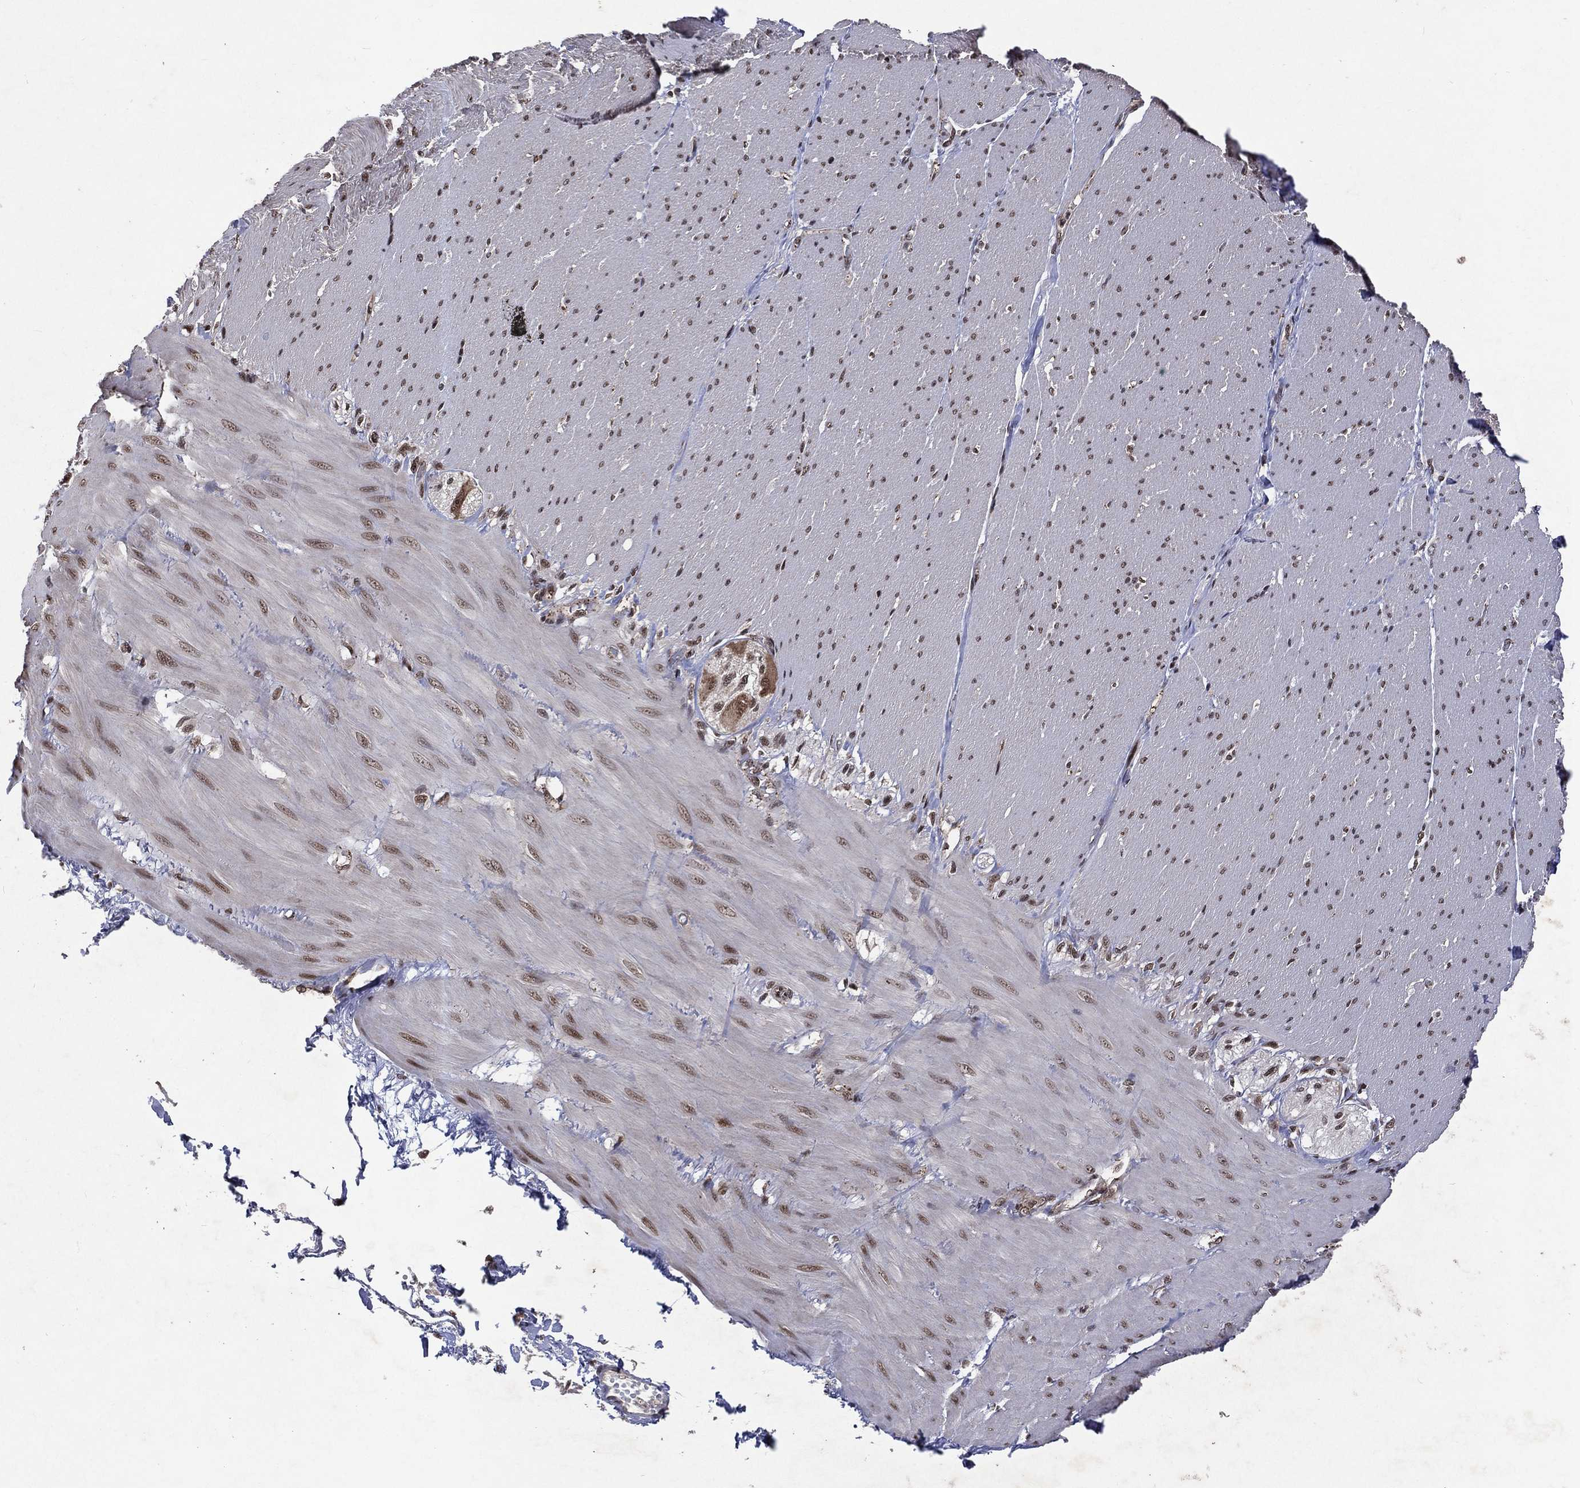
{"staining": {"intensity": "weak", "quantity": "<25%", "location": "cytoplasmic/membranous"}, "tissue": "adipose tissue", "cell_type": "Adipocytes", "image_type": "normal", "snomed": [{"axis": "morphology", "description": "Normal tissue, NOS"}, {"axis": "topography", "description": "Smooth muscle"}, {"axis": "topography", "description": "Duodenum"}, {"axis": "topography", "description": "Peripheral nerve tissue"}], "caption": "DAB immunohistochemical staining of normal human adipose tissue exhibits no significant expression in adipocytes. Brightfield microscopy of immunohistochemistry (IHC) stained with DAB (brown) and hematoxylin (blue), captured at high magnification.", "gene": "DMAP1", "patient": {"sex": "female", "age": 61}}